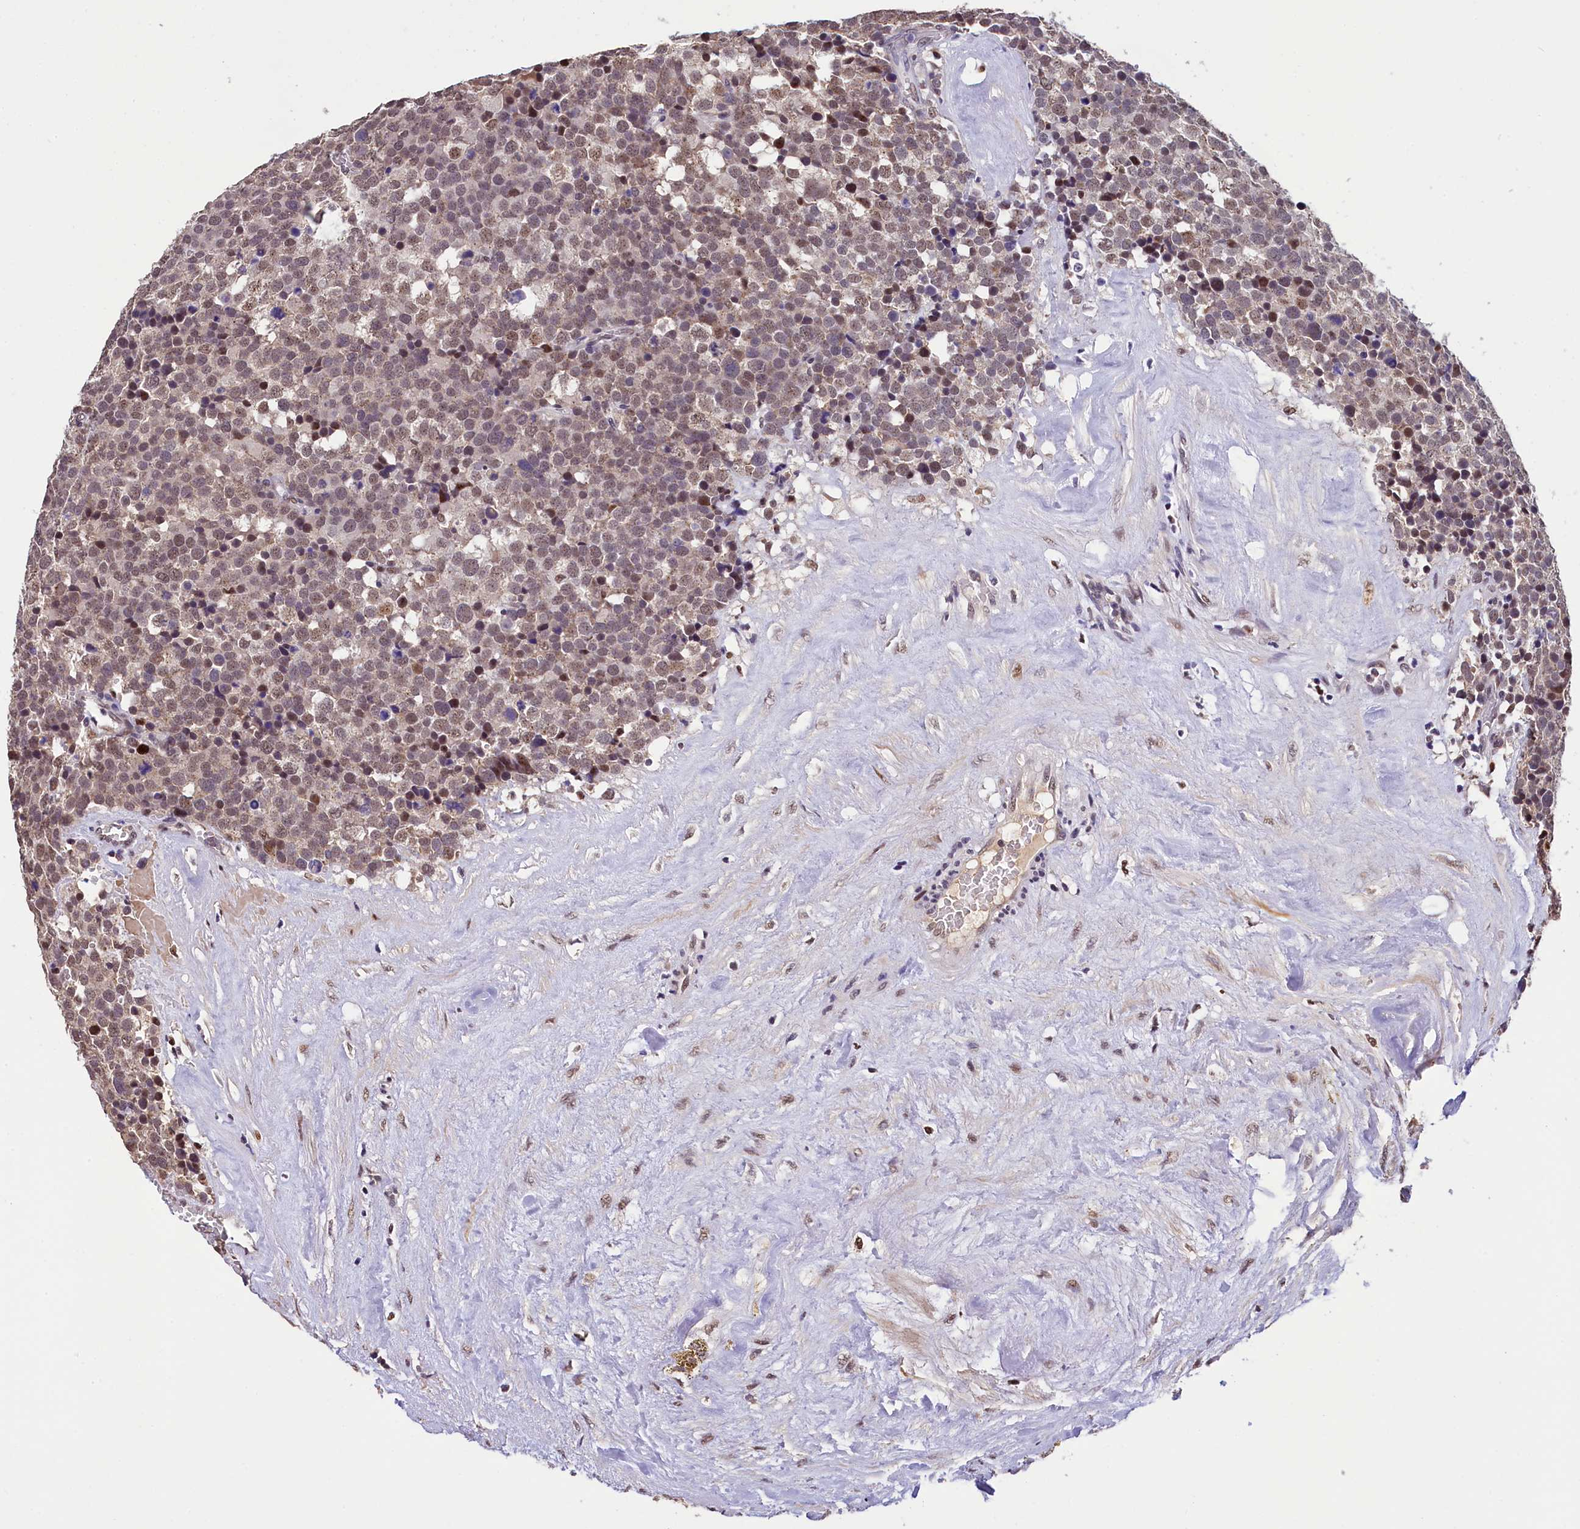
{"staining": {"intensity": "weak", "quantity": ">75%", "location": "nuclear"}, "tissue": "testis cancer", "cell_type": "Tumor cells", "image_type": "cancer", "snomed": [{"axis": "morphology", "description": "Seminoma, NOS"}, {"axis": "topography", "description": "Testis"}], "caption": "Human seminoma (testis) stained with a protein marker shows weak staining in tumor cells.", "gene": "HECTD4", "patient": {"sex": "male", "age": 71}}